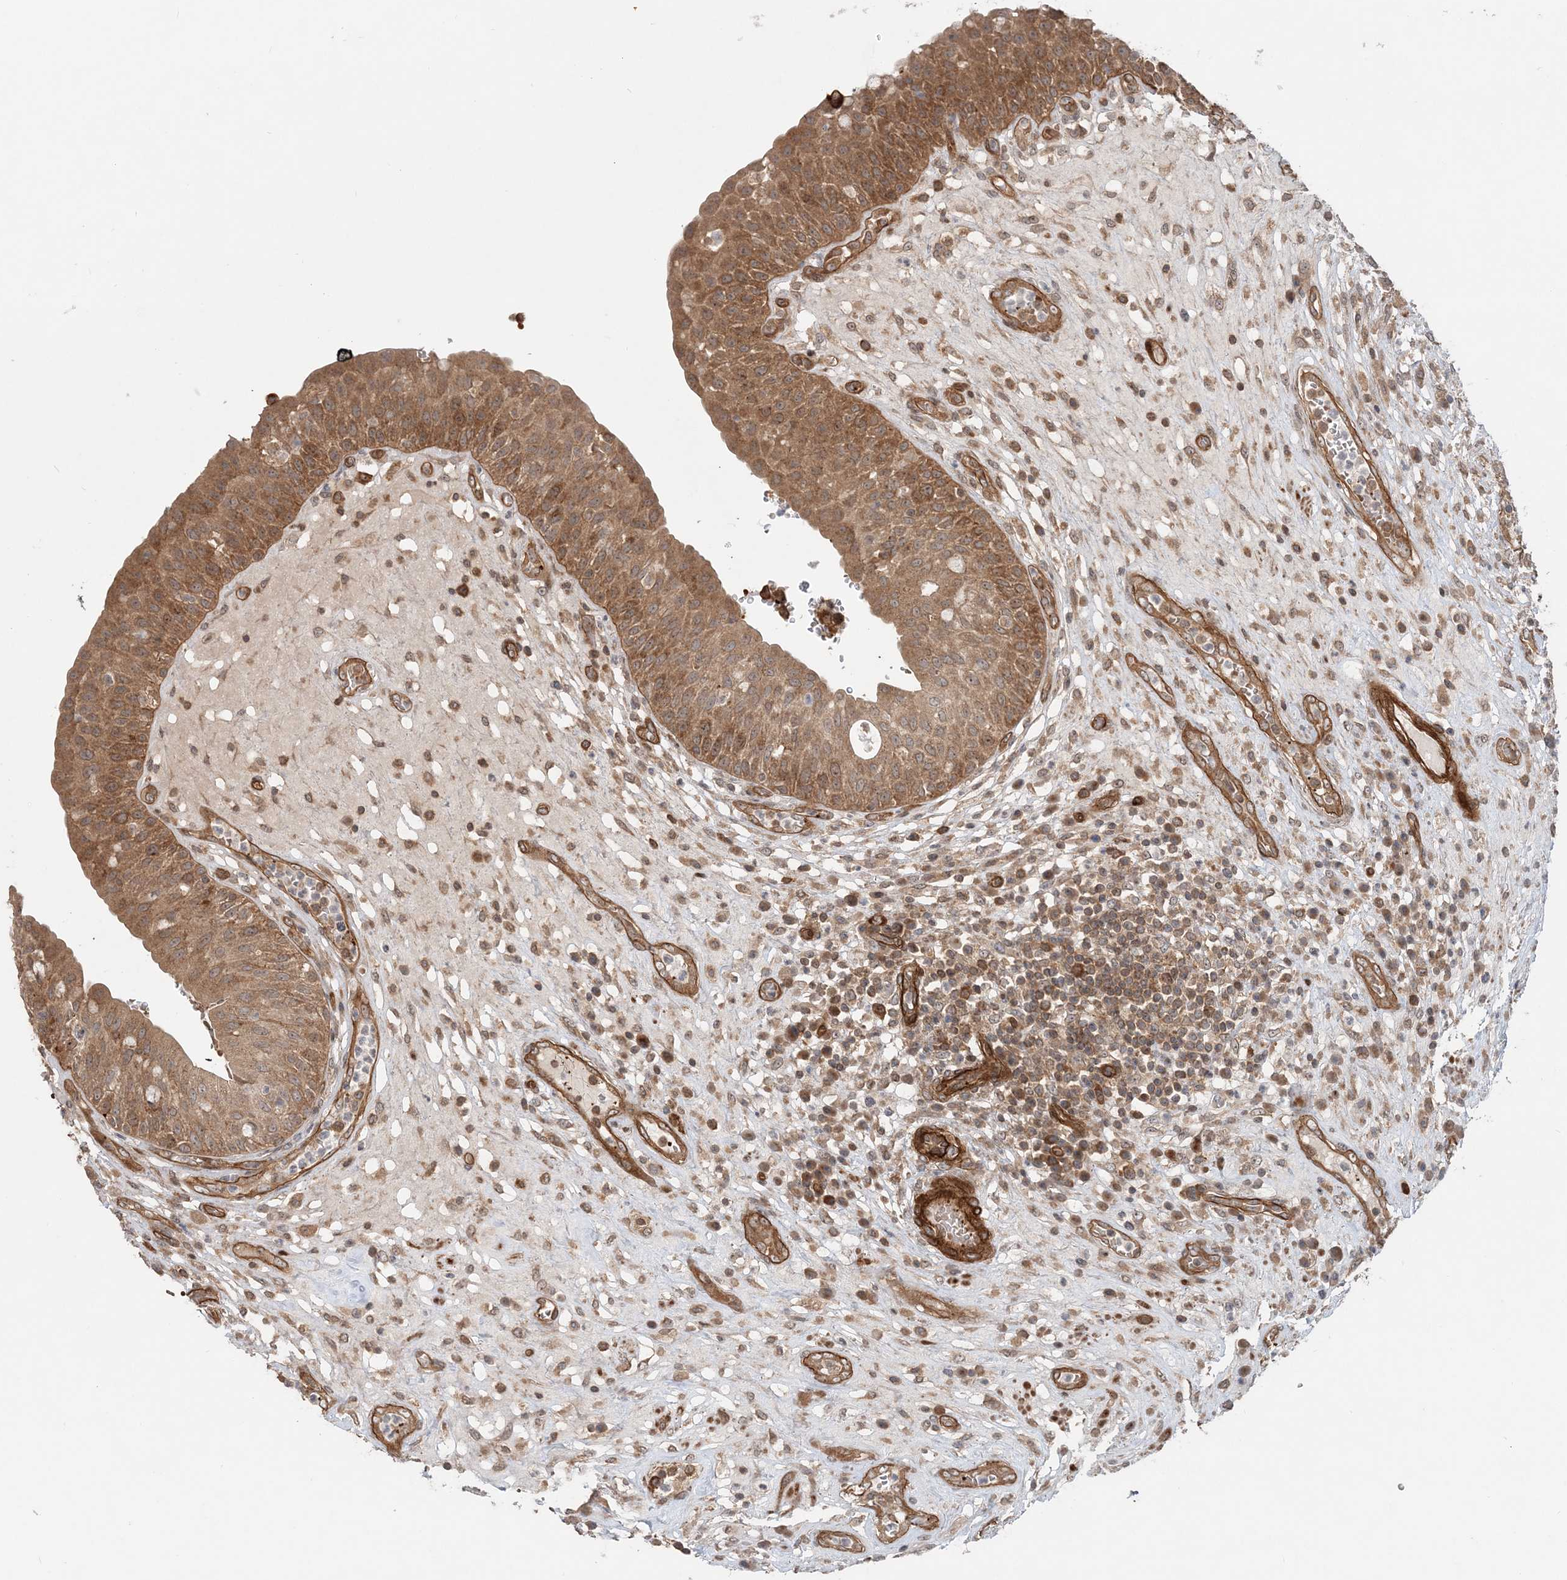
{"staining": {"intensity": "moderate", "quantity": ">75%", "location": "cytoplasmic/membranous"}, "tissue": "urinary bladder", "cell_type": "Urothelial cells", "image_type": "normal", "snomed": [{"axis": "morphology", "description": "Normal tissue, NOS"}, {"axis": "topography", "description": "Urinary bladder"}], "caption": "Immunohistochemistry (IHC) (DAB (3,3'-diaminobenzidine)) staining of benign urinary bladder reveals moderate cytoplasmic/membranous protein staining in approximately >75% of urothelial cells. (DAB (3,3'-diaminobenzidine) IHC with brightfield microscopy, high magnification).", "gene": "GEMIN5", "patient": {"sex": "female", "age": 62}}